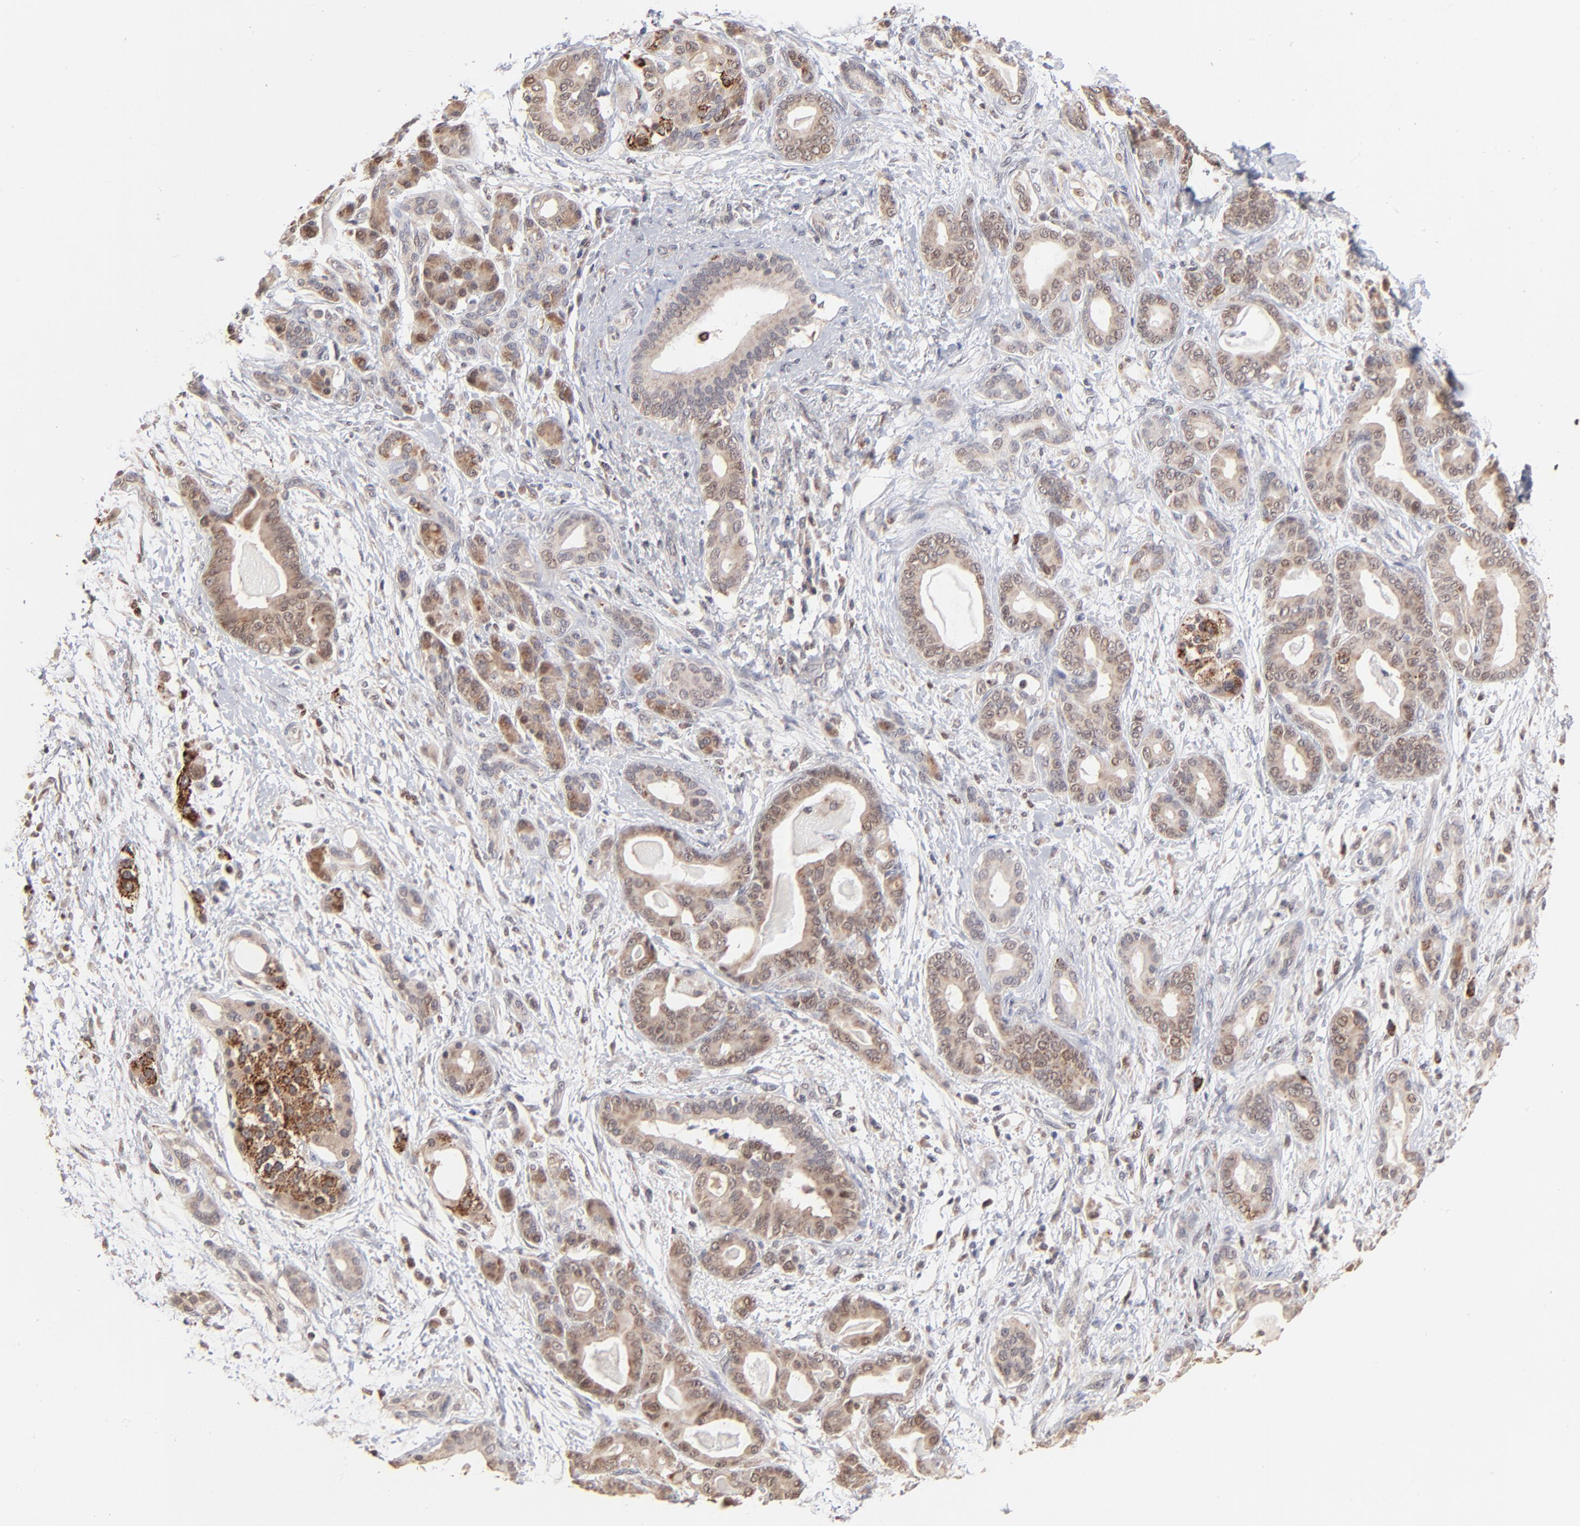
{"staining": {"intensity": "moderate", "quantity": "25%-75%", "location": "cytoplasmic/membranous,nuclear"}, "tissue": "pancreatic cancer", "cell_type": "Tumor cells", "image_type": "cancer", "snomed": [{"axis": "morphology", "description": "Adenocarcinoma, NOS"}, {"axis": "topography", "description": "Pancreas"}], "caption": "IHC (DAB) staining of pancreatic adenocarcinoma shows moderate cytoplasmic/membranous and nuclear protein expression in about 25%-75% of tumor cells.", "gene": "MSL2", "patient": {"sex": "male", "age": 63}}